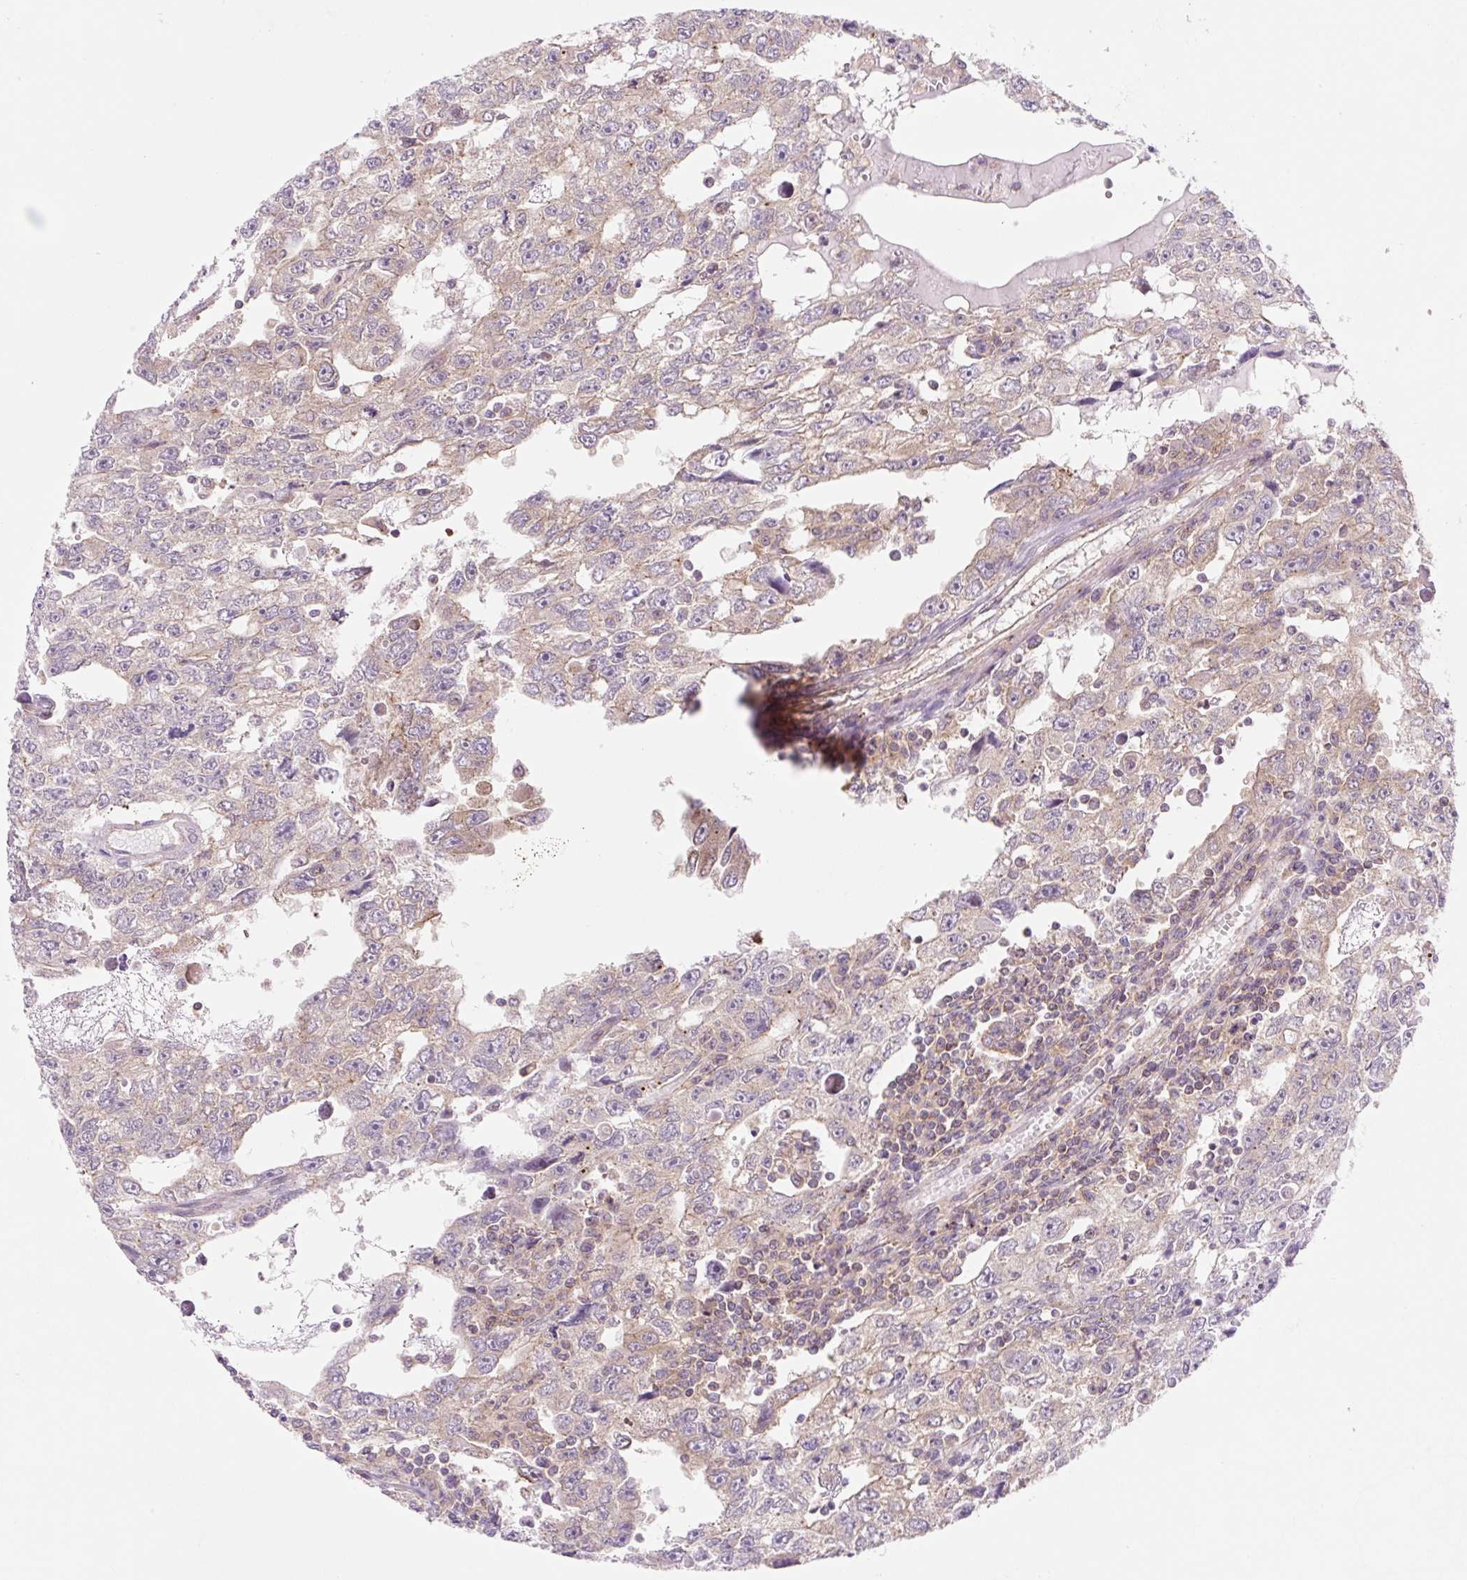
{"staining": {"intensity": "negative", "quantity": "none", "location": "none"}, "tissue": "testis cancer", "cell_type": "Tumor cells", "image_type": "cancer", "snomed": [{"axis": "morphology", "description": "Carcinoma, Embryonal, NOS"}, {"axis": "topography", "description": "Testis"}], "caption": "A high-resolution photomicrograph shows immunohistochemistry (IHC) staining of testis cancer, which exhibits no significant staining in tumor cells.", "gene": "VPS4A", "patient": {"sex": "male", "age": 20}}